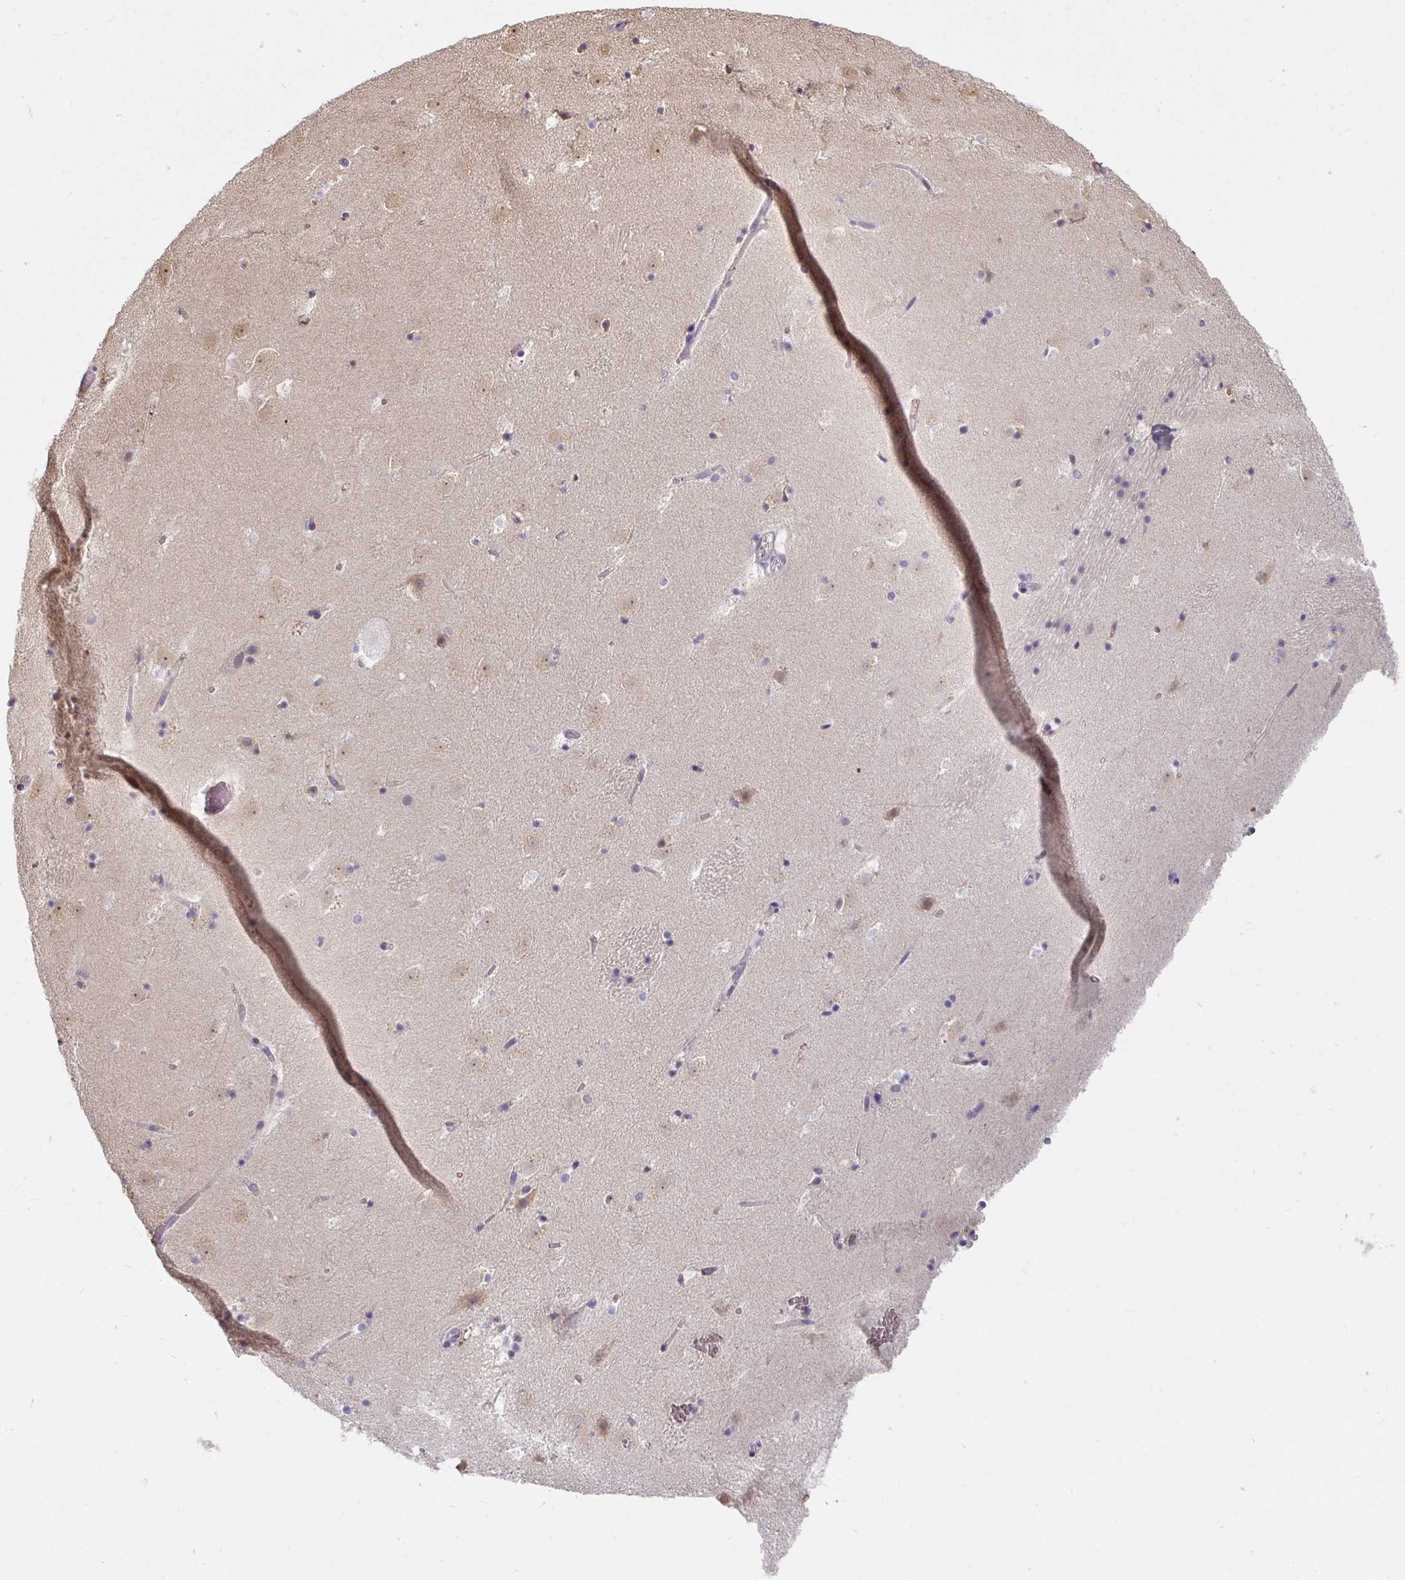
{"staining": {"intensity": "negative", "quantity": "none", "location": "none"}, "tissue": "caudate", "cell_type": "Glial cells", "image_type": "normal", "snomed": [{"axis": "morphology", "description": "Normal tissue, NOS"}, {"axis": "topography", "description": "Lateral ventricle wall"}], "caption": "Immunohistochemistry micrograph of unremarkable human caudate stained for a protein (brown), which exhibits no positivity in glial cells. (DAB (3,3'-diaminobenzidine) immunohistochemistry, high magnification).", "gene": "LOXL4", "patient": {"sex": "male", "age": 37}}